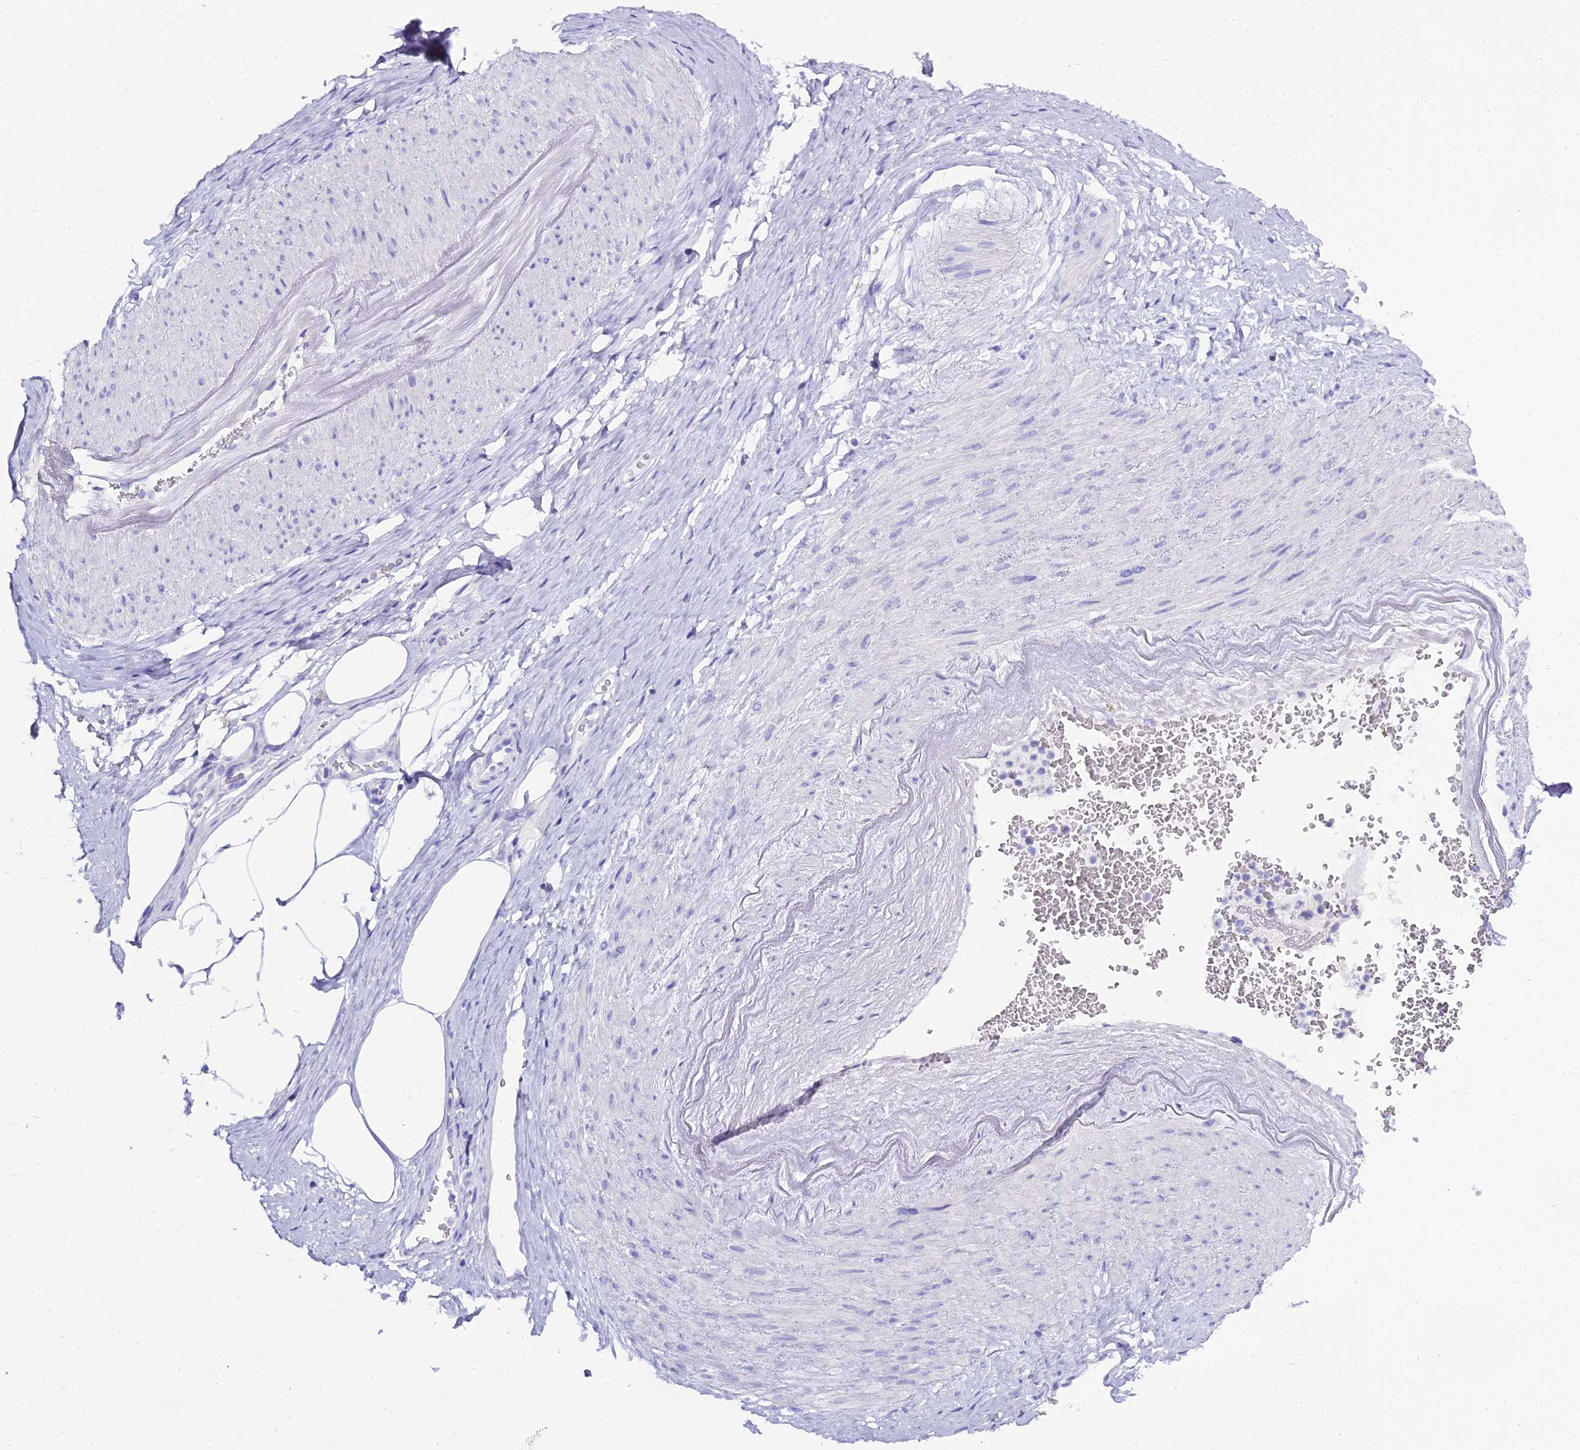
{"staining": {"intensity": "negative", "quantity": "none", "location": "none"}, "tissue": "adipose tissue", "cell_type": "Adipocytes", "image_type": "normal", "snomed": [{"axis": "morphology", "description": "Normal tissue, NOS"}, {"axis": "morphology", "description": "Adenocarcinoma, Low grade"}, {"axis": "topography", "description": "Prostate"}, {"axis": "topography", "description": "Peripheral nerve tissue"}], "caption": "This image is of benign adipose tissue stained with immunohistochemistry to label a protein in brown with the nuclei are counter-stained blue. There is no expression in adipocytes. (DAB (3,3'-diaminobenzidine) immunohistochemistry (IHC) with hematoxylin counter stain).", "gene": "CD5", "patient": {"sex": "male", "age": 63}}